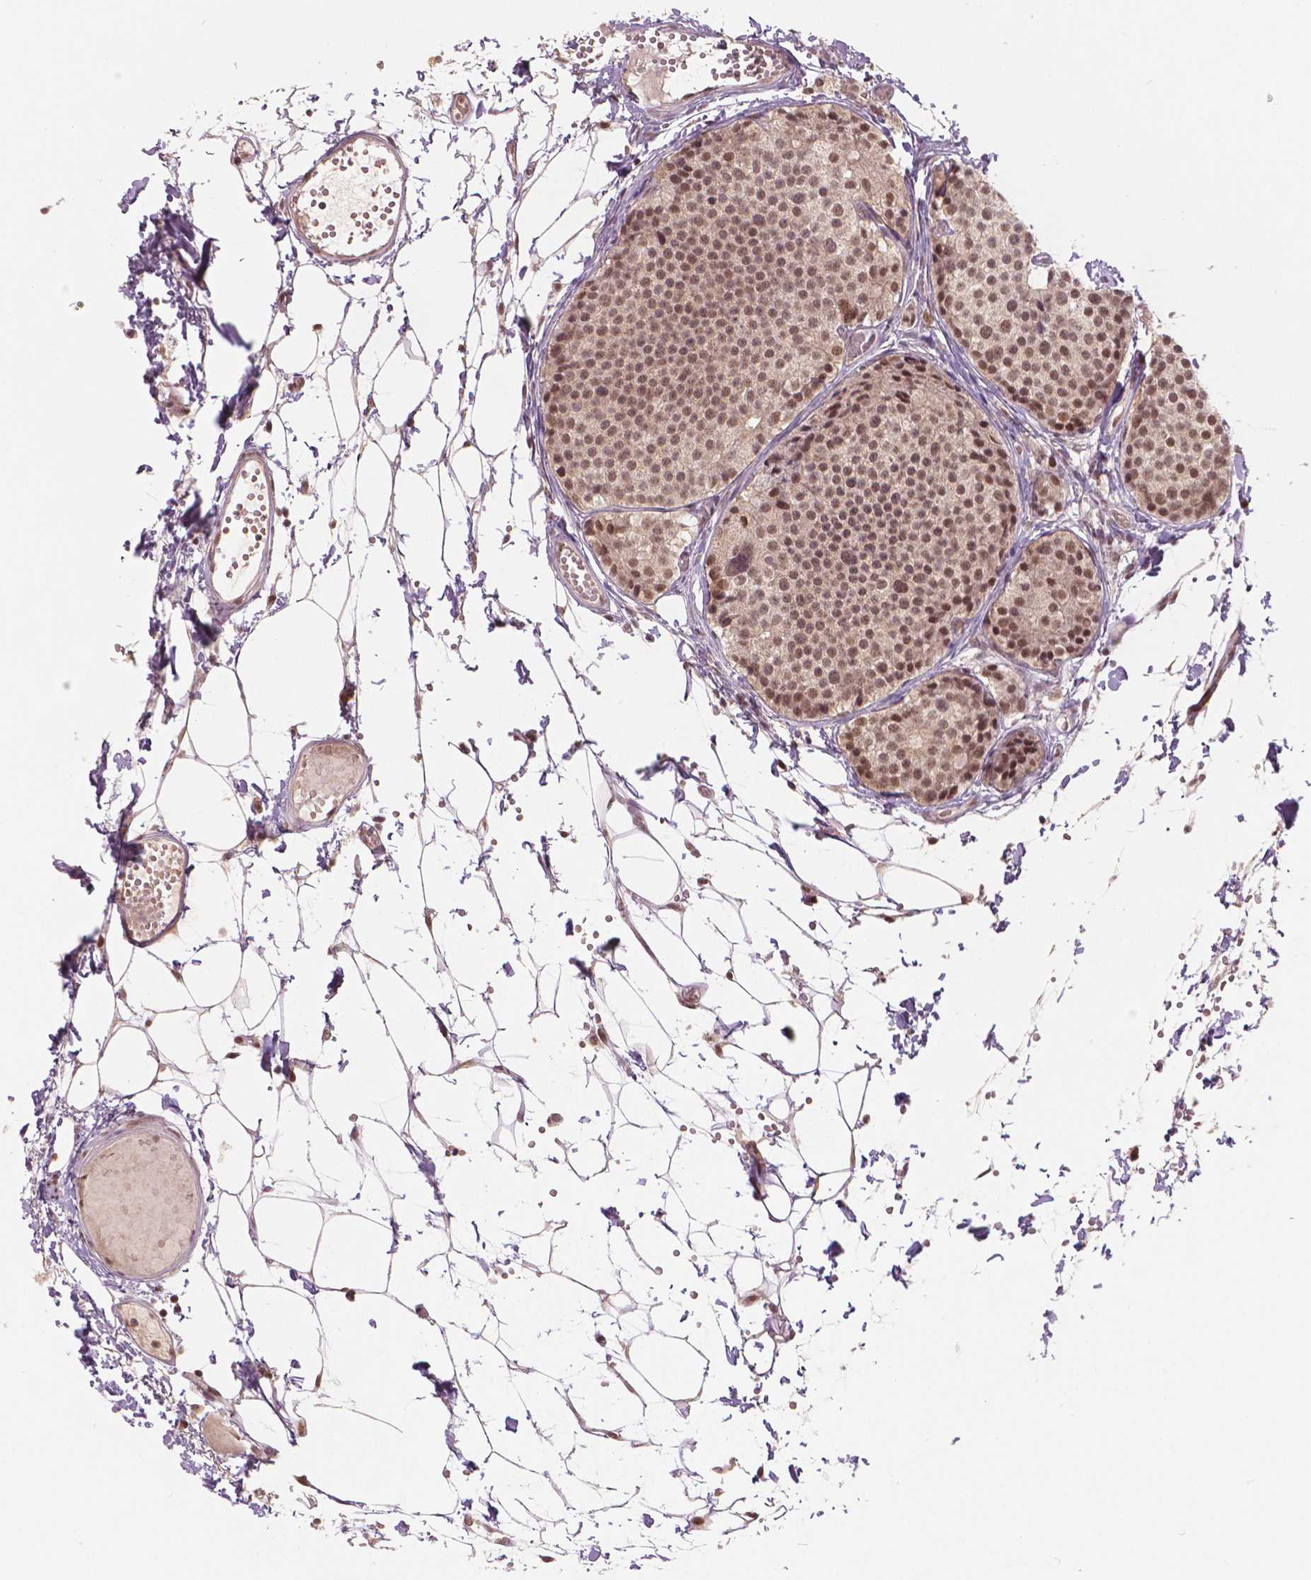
{"staining": {"intensity": "moderate", "quantity": ">75%", "location": "nuclear"}, "tissue": "carcinoid", "cell_type": "Tumor cells", "image_type": "cancer", "snomed": [{"axis": "morphology", "description": "Carcinoid, malignant, NOS"}, {"axis": "topography", "description": "Small intestine"}], "caption": "A micrograph showing moderate nuclear expression in approximately >75% of tumor cells in malignant carcinoid, as visualized by brown immunohistochemical staining.", "gene": "NSD2", "patient": {"sex": "female", "age": 65}}